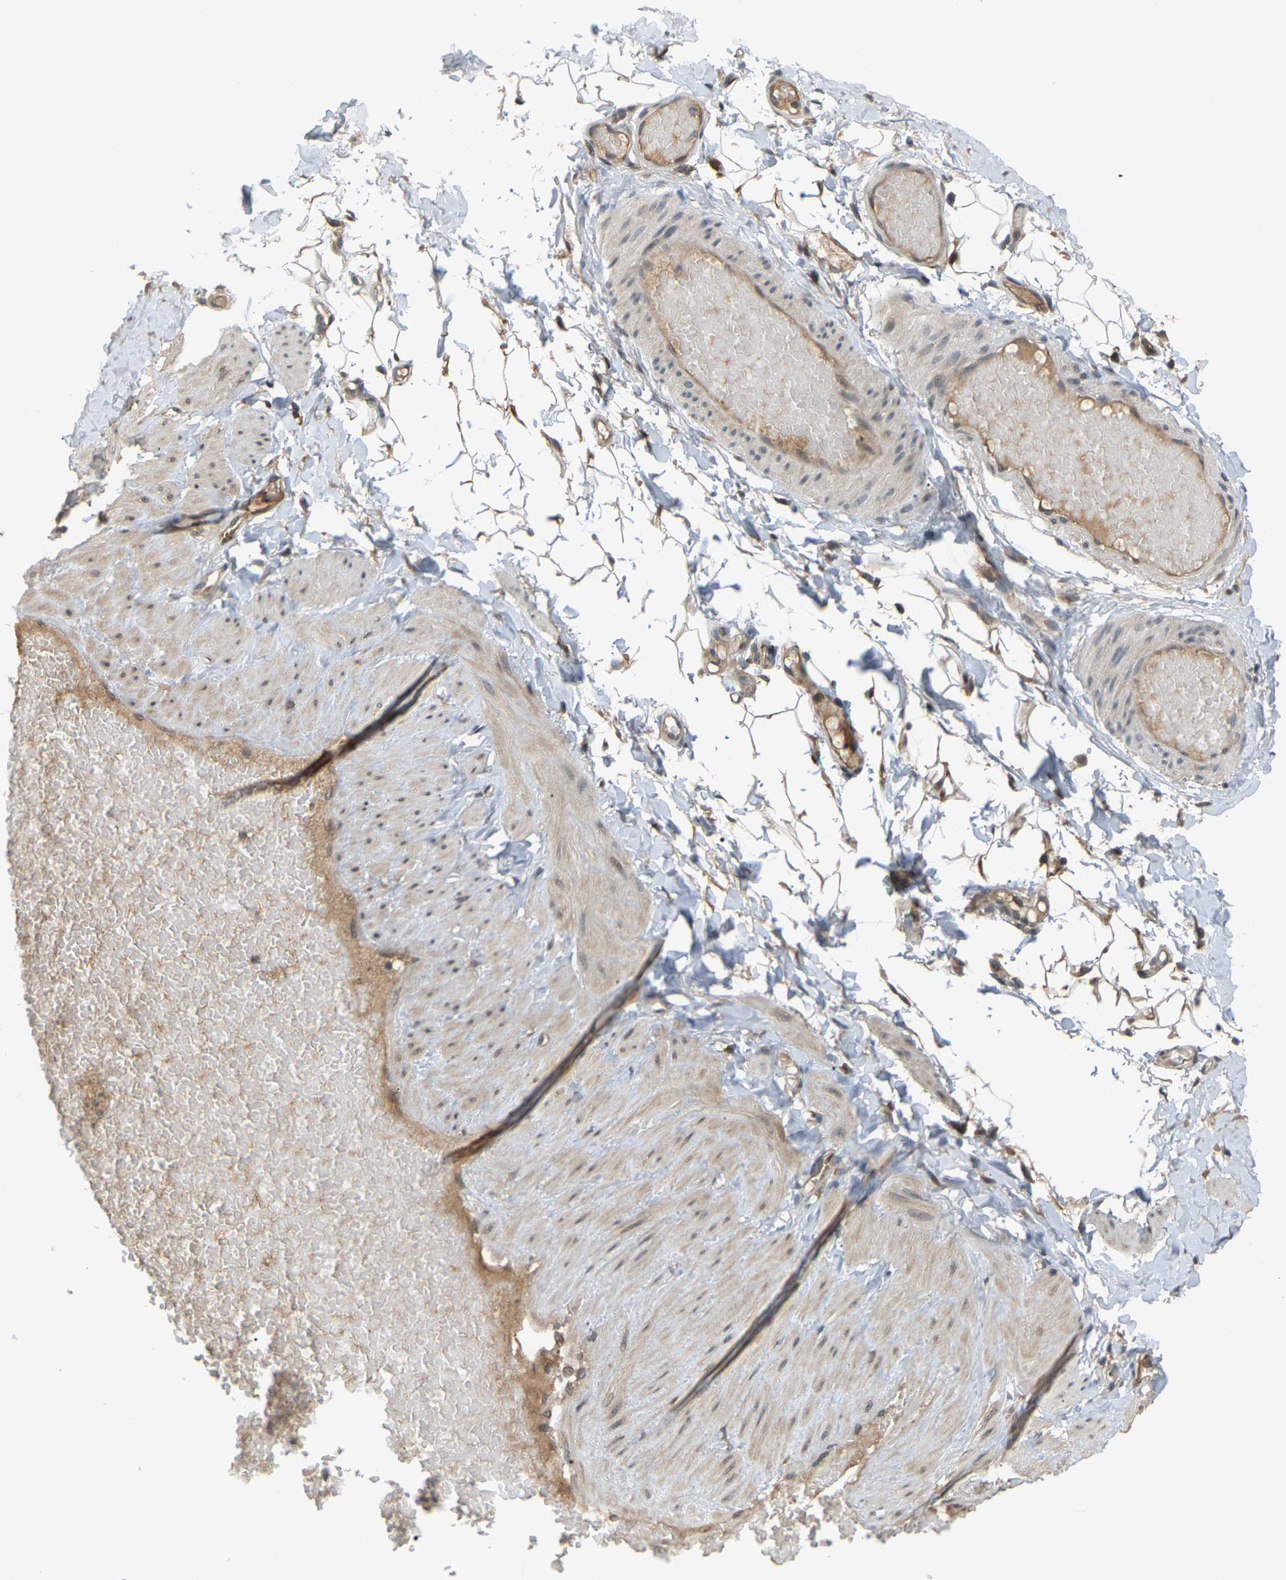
{"staining": {"intensity": "moderate", "quantity": ">75%", "location": "cytoplasmic/membranous"}, "tissue": "adipose tissue", "cell_type": "Adipocytes", "image_type": "normal", "snomed": [{"axis": "morphology", "description": "Normal tissue, NOS"}, {"axis": "topography", "description": "Adipose tissue"}, {"axis": "topography", "description": "Vascular tissue"}, {"axis": "topography", "description": "Peripheral nerve tissue"}], "caption": "Immunohistochemistry image of unremarkable adipose tissue stained for a protein (brown), which reveals medium levels of moderate cytoplasmic/membranous expression in approximately >75% of adipocytes.", "gene": "CROT", "patient": {"sex": "male", "age": 25}}